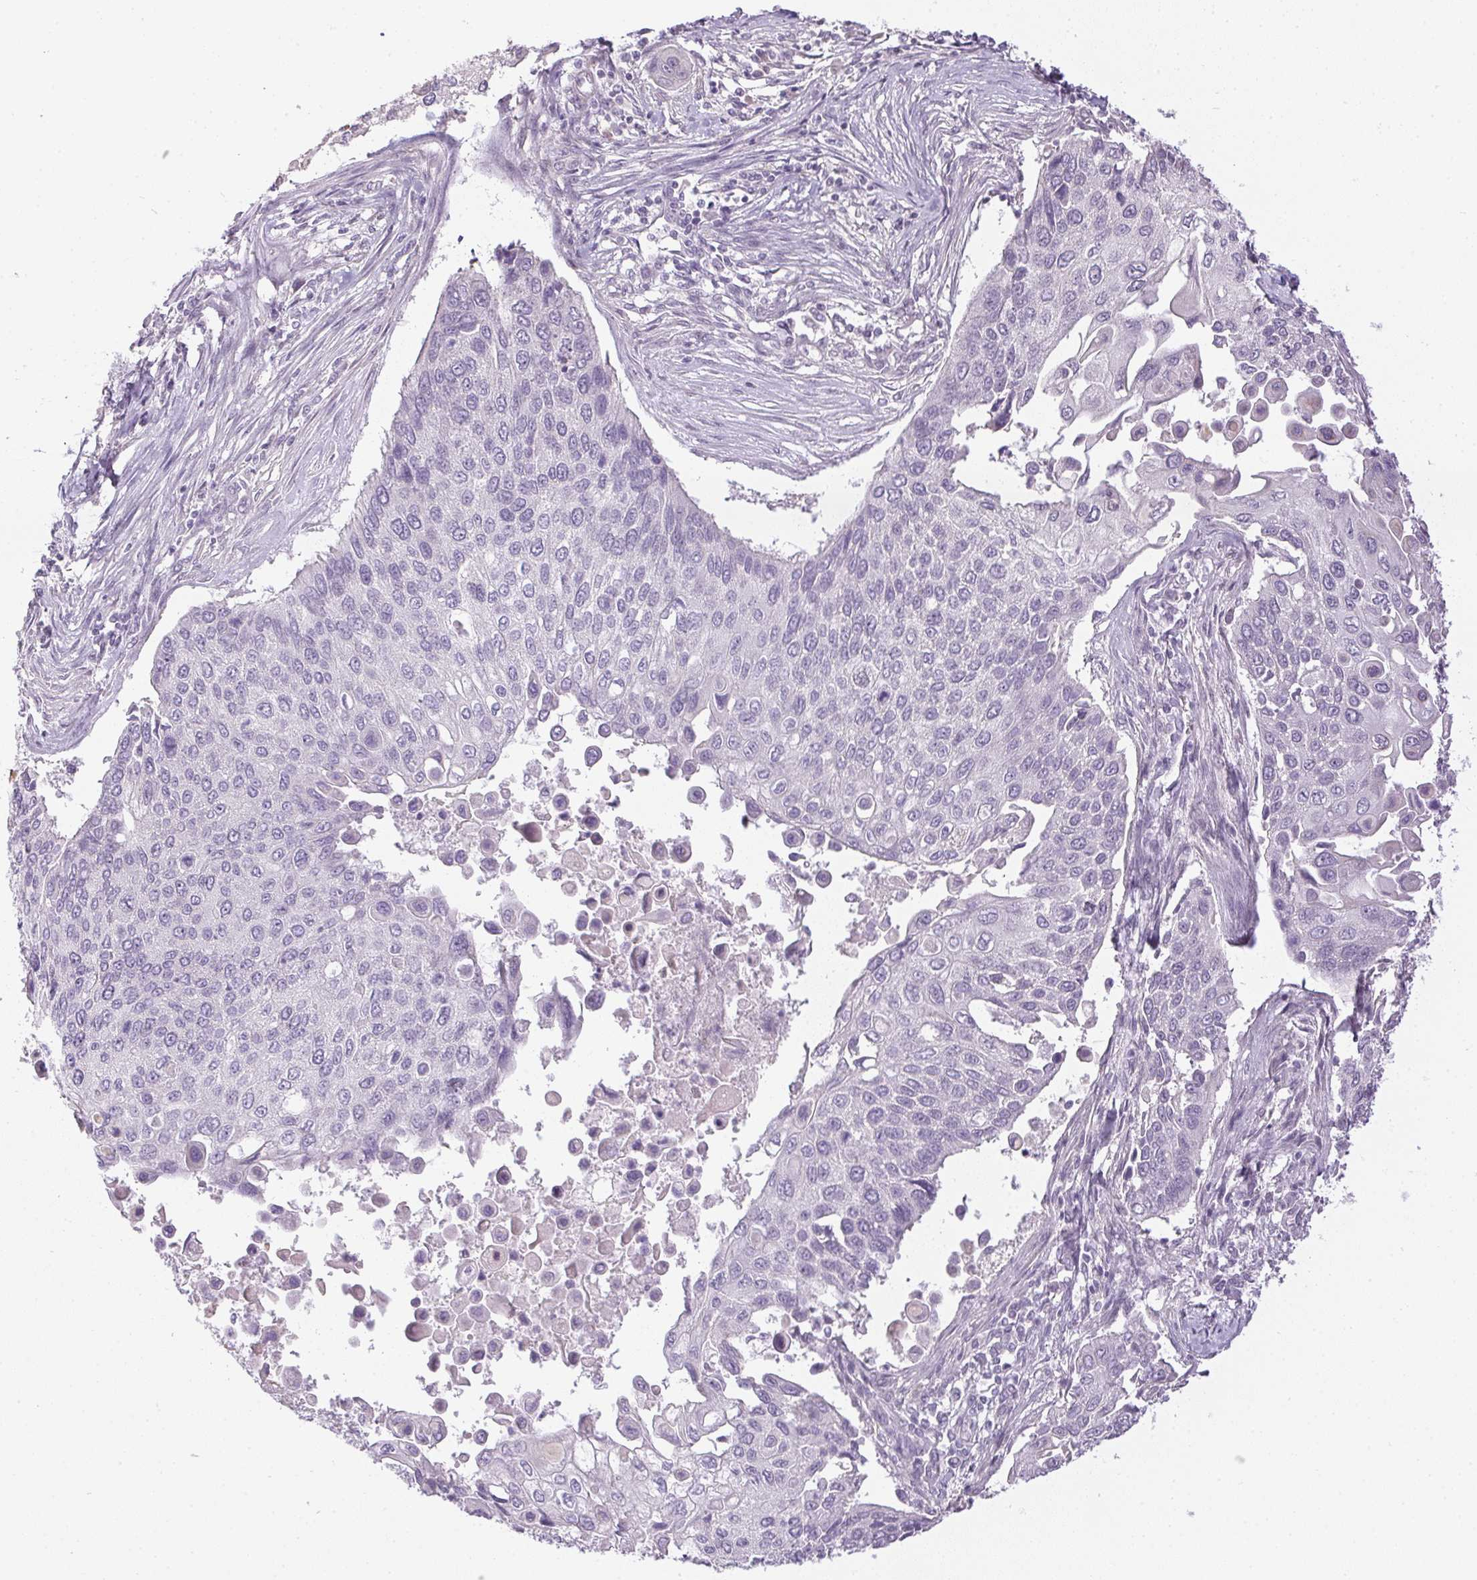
{"staining": {"intensity": "negative", "quantity": "none", "location": "none"}, "tissue": "lung cancer", "cell_type": "Tumor cells", "image_type": "cancer", "snomed": [{"axis": "morphology", "description": "Squamous cell carcinoma, NOS"}, {"axis": "morphology", "description": "Squamous cell carcinoma, metastatic, NOS"}, {"axis": "topography", "description": "Lung"}], "caption": "This is an IHC image of human squamous cell carcinoma (lung). There is no staining in tumor cells.", "gene": "CTCFL", "patient": {"sex": "male", "age": 63}}